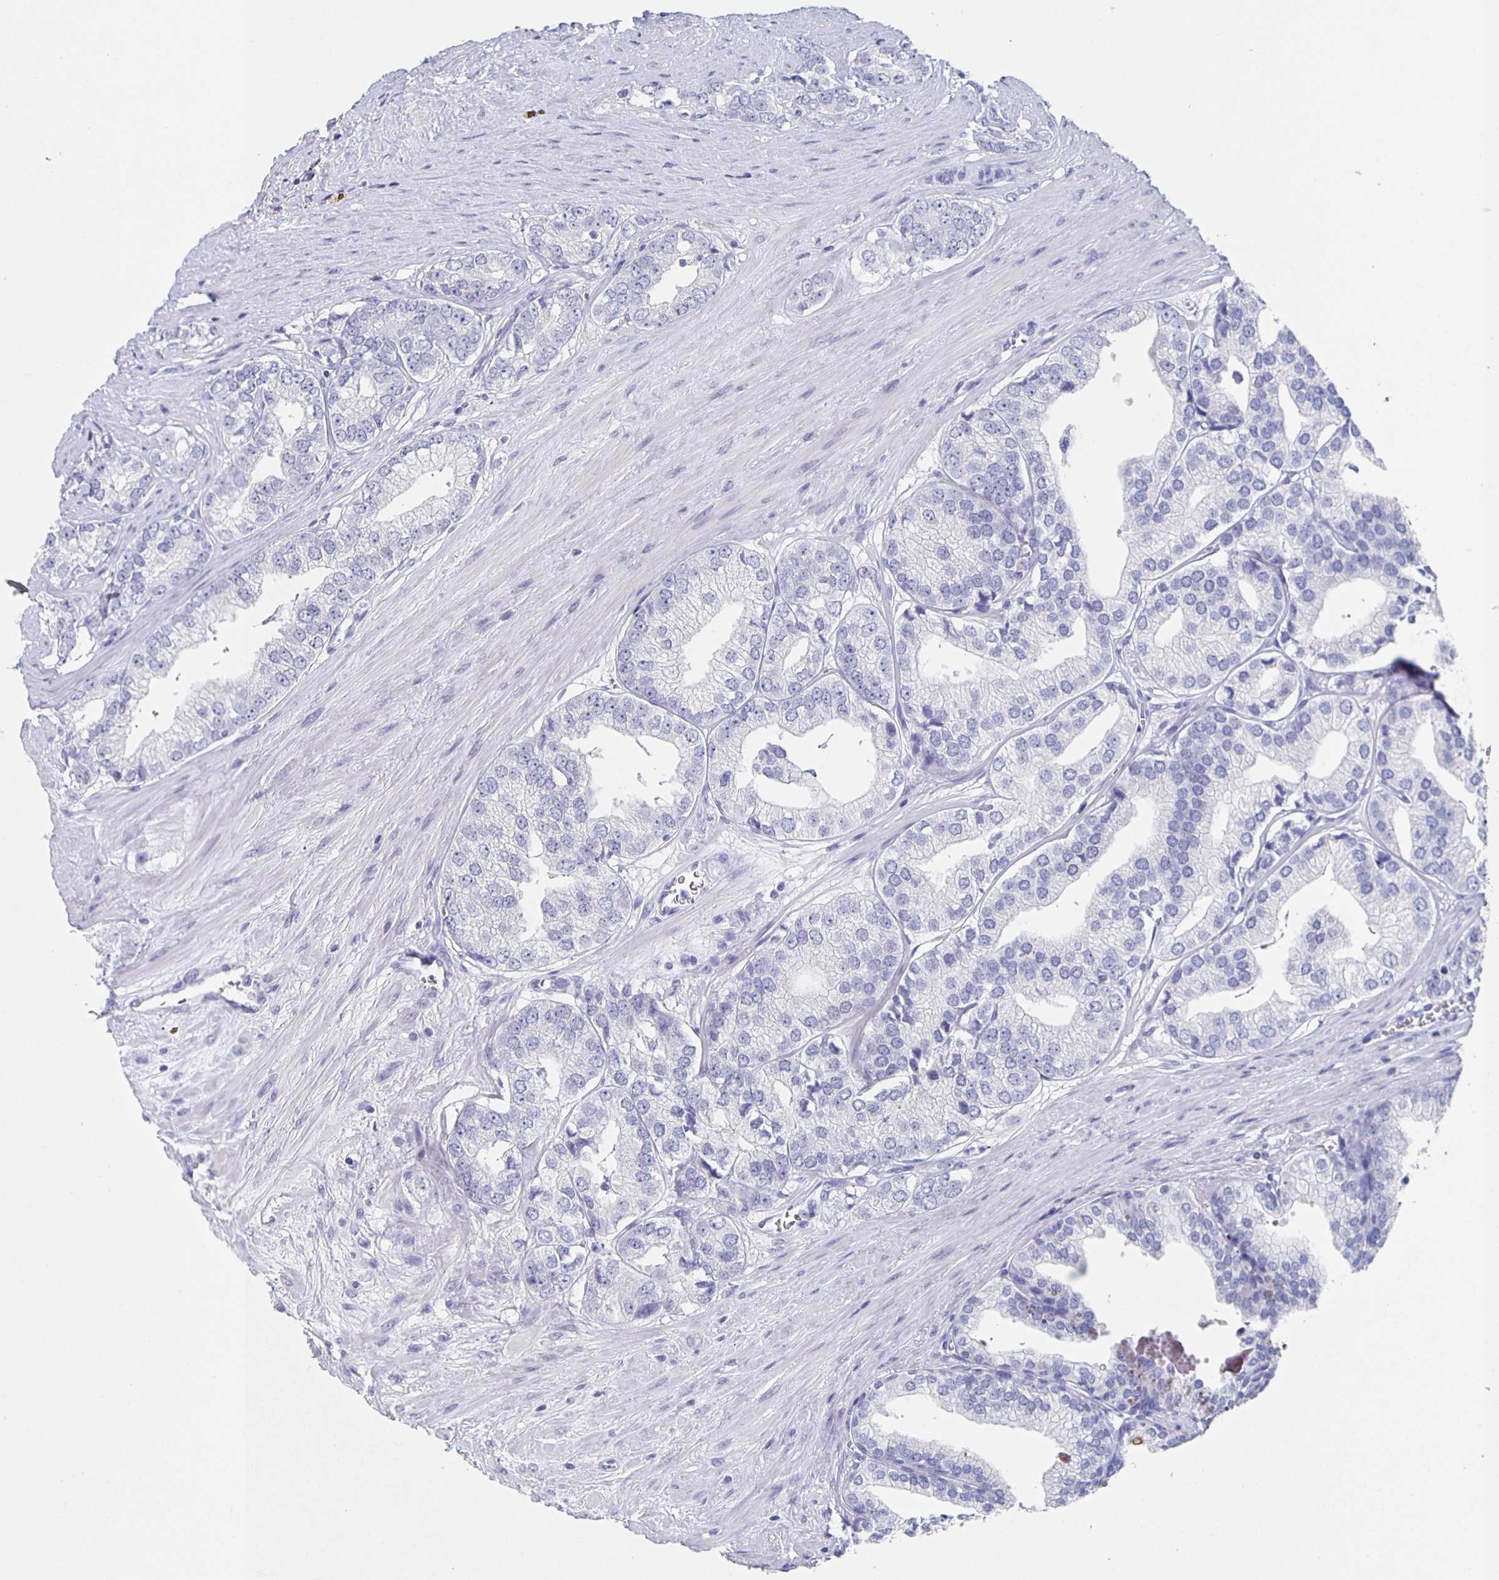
{"staining": {"intensity": "negative", "quantity": "none", "location": "none"}, "tissue": "prostate cancer", "cell_type": "Tumor cells", "image_type": "cancer", "snomed": [{"axis": "morphology", "description": "Adenocarcinoma, High grade"}, {"axis": "topography", "description": "Prostate"}], "caption": "The histopathology image exhibits no significant positivity in tumor cells of prostate cancer (high-grade adenocarcinoma).", "gene": "SLC34A2", "patient": {"sex": "male", "age": 58}}